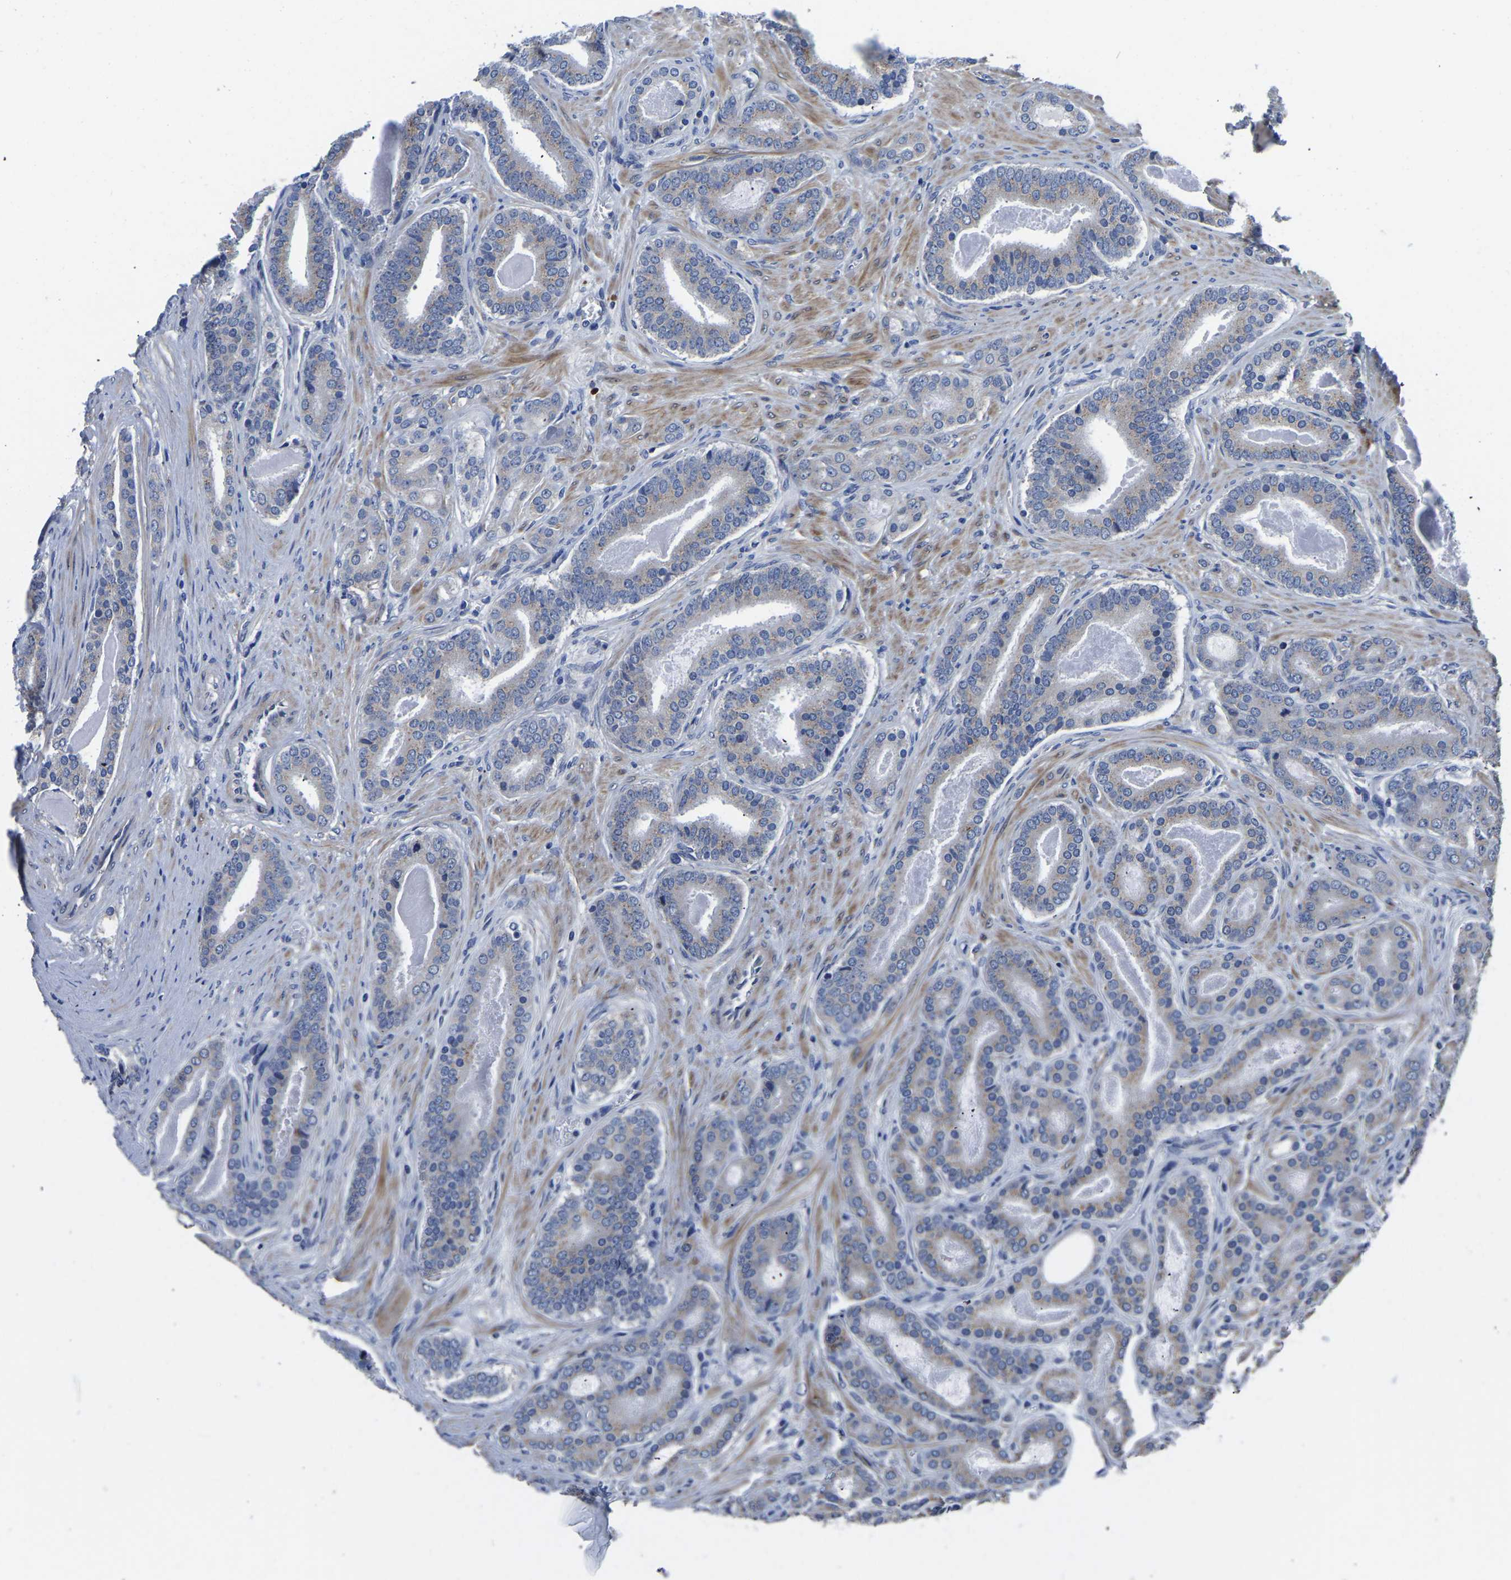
{"staining": {"intensity": "negative", "quantity": "none", "location": "none"}, "tissue": "prostate cancer", "cell_type": "Tumor cells", "image_type": "cancer", "snomed": [{"axis": "morphology", "description": "Adenocarcinoma, High grade"}, {"axis": "topography", "description": "Prostate"}], "caption": "Histopathology image shows no protein staining in tumor cells of prostate cancer (high-grade adenocarcinoma) tissue.", "gene": "PDLIM7", "patient": {"sex": "male", "age": 60}}